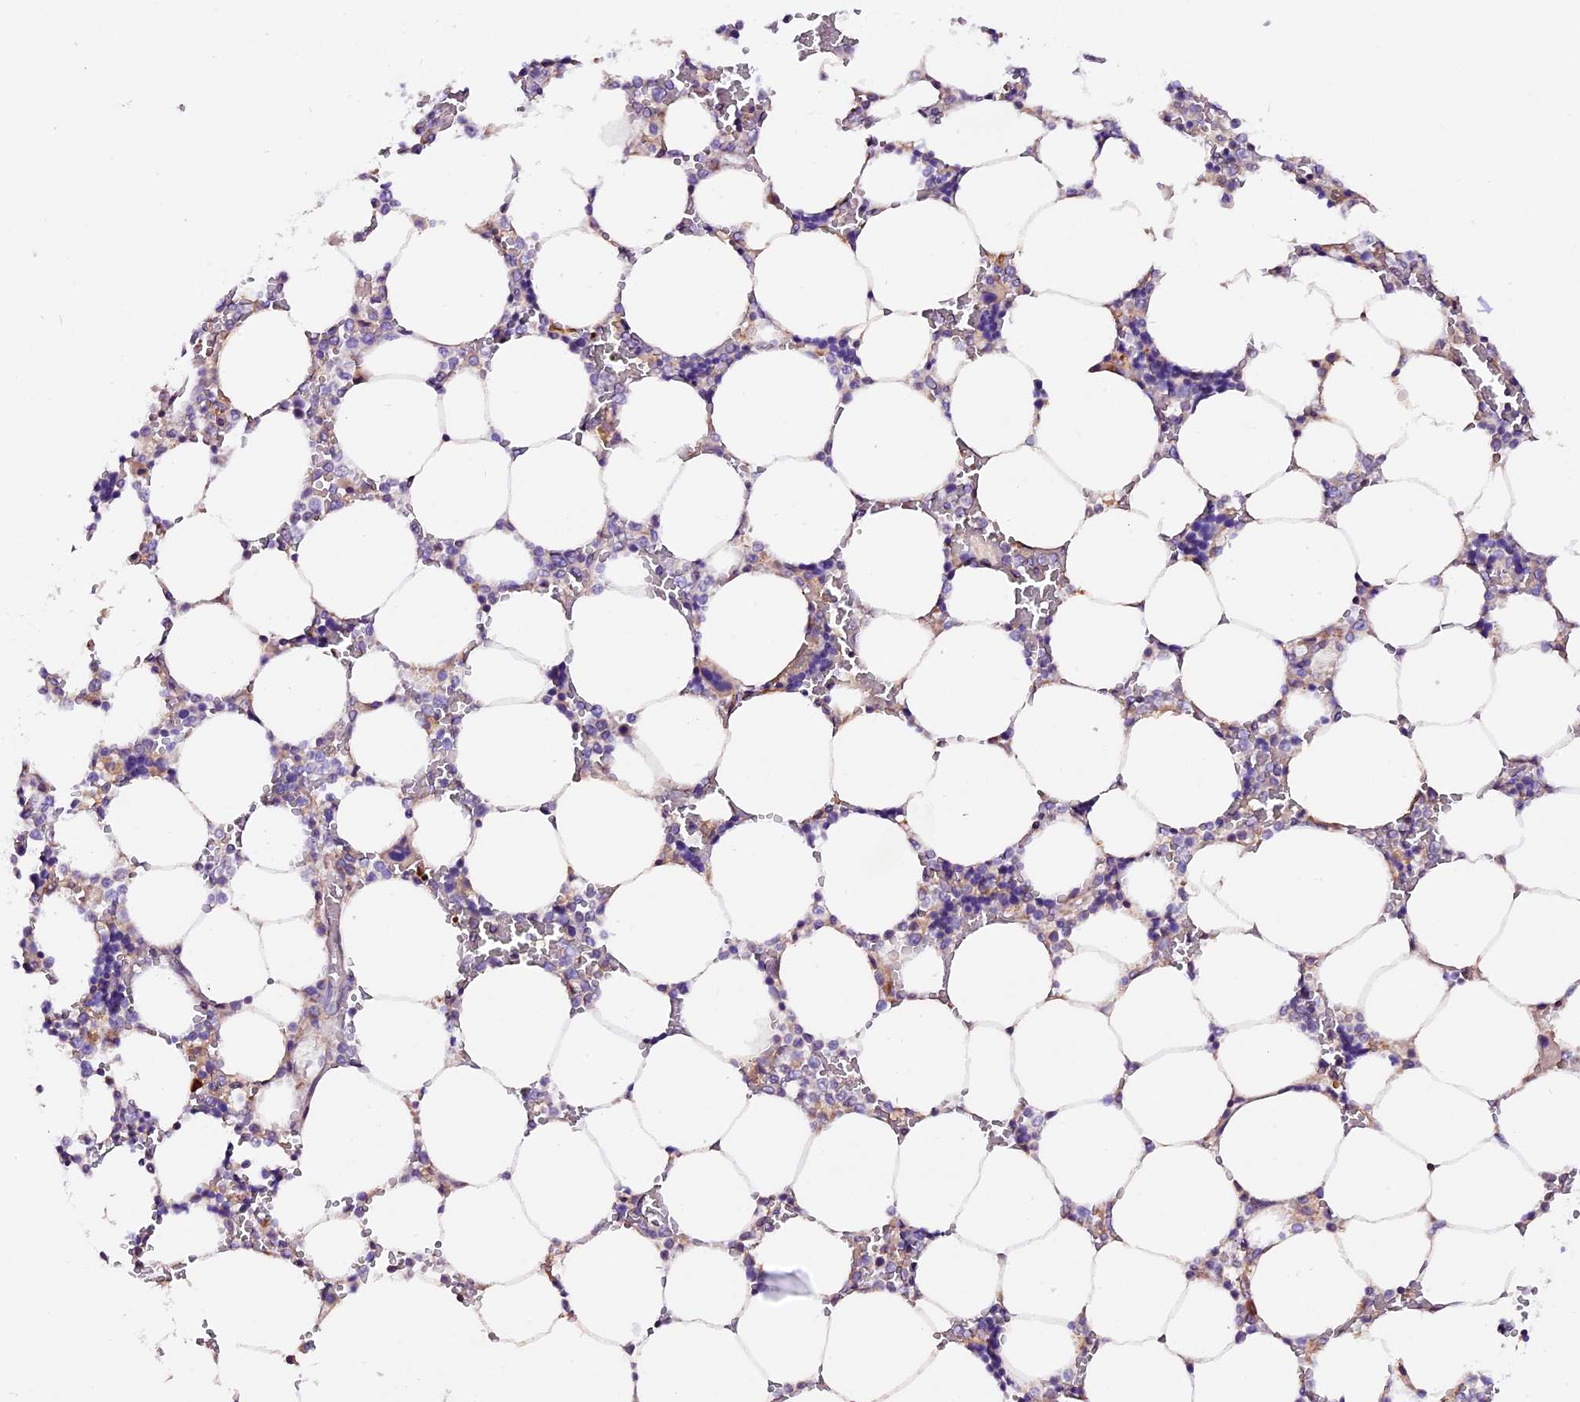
{"staining": {"intensity": "weak", "quantity": "<25%", "location": "cytoplasmic/membranous"}, "tissue": "bone marrow", "cell_type": "Hematopoietic cells", "image_type": "normal", "snomed": [{"axis": "morphology", "description": "Normal tissue, NOS"}, {"axis": "topography", "description": "Bone marrow"}], "caption": "Human bone marrow stained for a protein using immunohistochemistry shows no expression in hematopoietic cells.", "gene": "DDX28", "patient": {"sex": "male", "age": 64}}